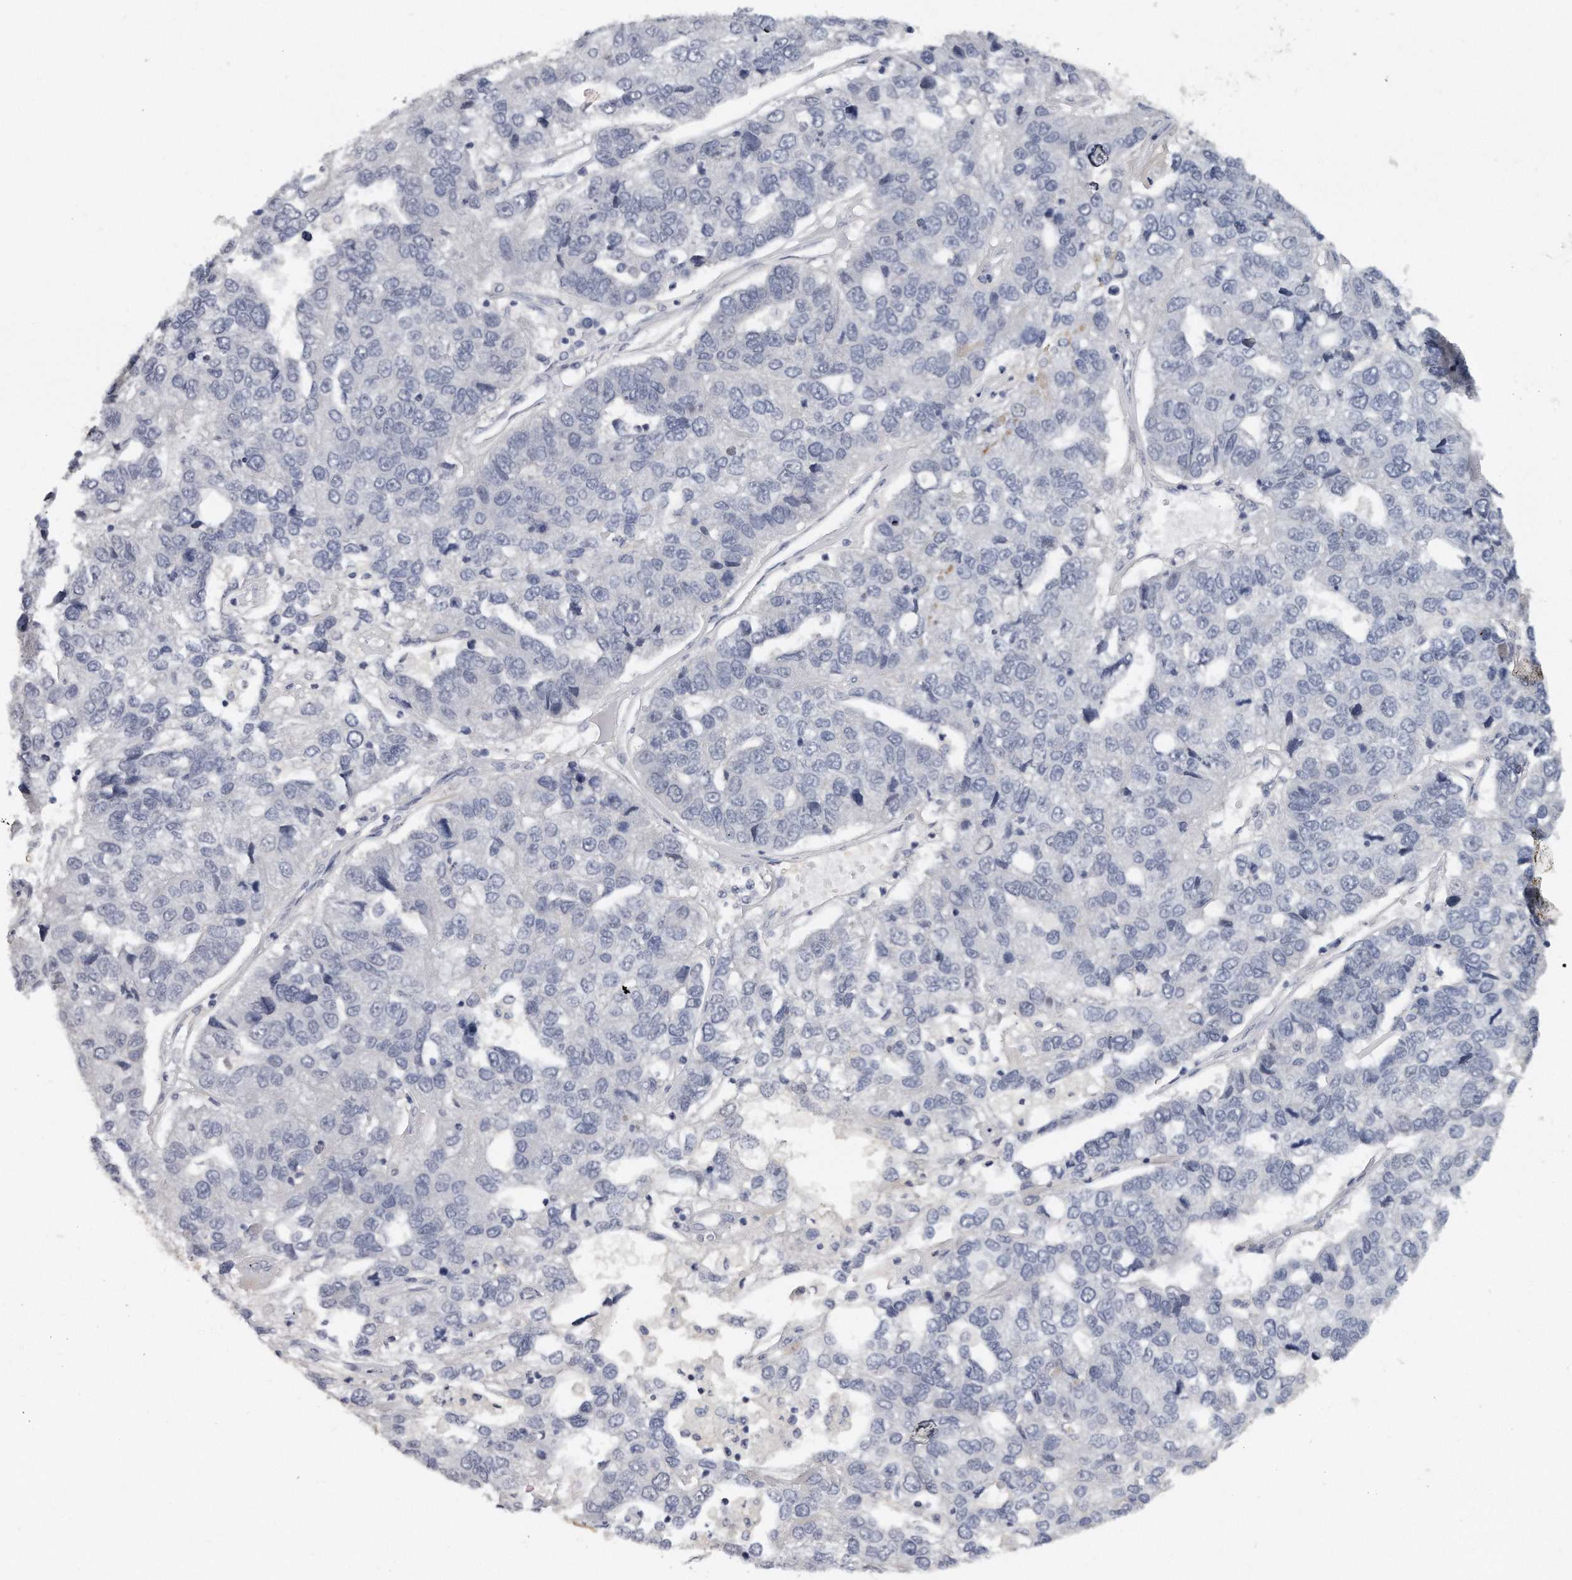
{"staining": {"intensity": "negative", "quantity": "none", "location": "none"}, "tissue": "pancreatic cancer", "cell_type": "Tumor cells", "image_type": "cancer", "snomed": [{"axis": "morphology", "description": "Adenocarcinoma, NOS"}, {"axis": "topography", "description": "Pancreas"}], "caption": "Tumor cells show no significant expression in pancreatic adenocarcinoma.", "gene": "KLHL7", "patient": {"sex": "female", "age": 61}}